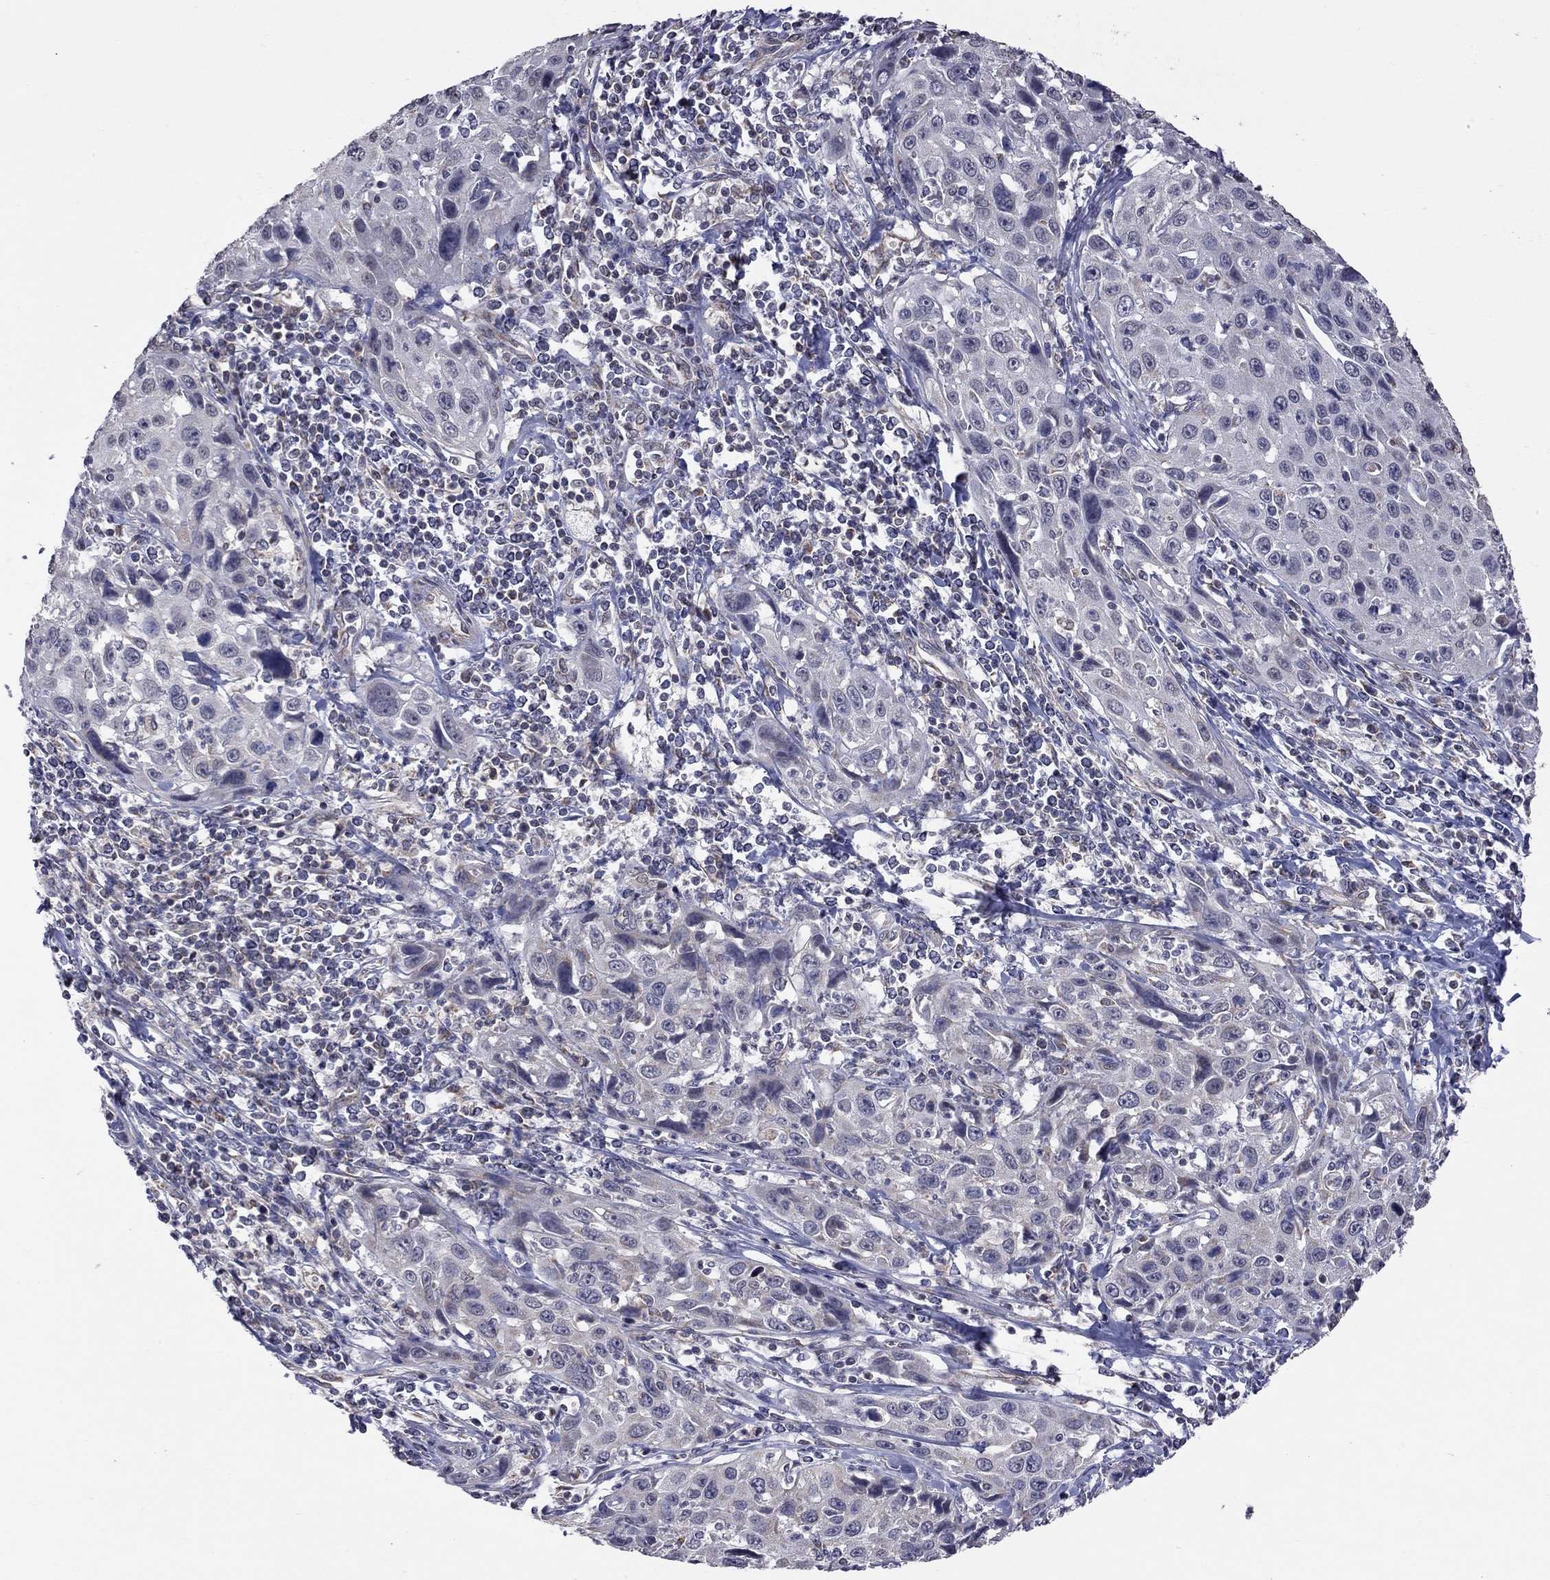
{"staining": {"intensity": "moderate", "quantity": "<25%", "location": "cytoplasmic/membranous"}, "tissue": "cervical cancer", "cell_type": "Tumor cells", "image_type": "cancer", "snomed": [{"axis": "morphology", "description": "Squamous cell carcinoma, NOS"}, {"axis": "topography", "description": "Cervix"}], "caption": "Brown immunohistochemical staining in human cervical cancer demonstrates moderate cytoplasmic/membranous positivity in about <25% of tumor cells.", "gene": "NDUFB1", "patient": {"sex": "female", "age": 26}}